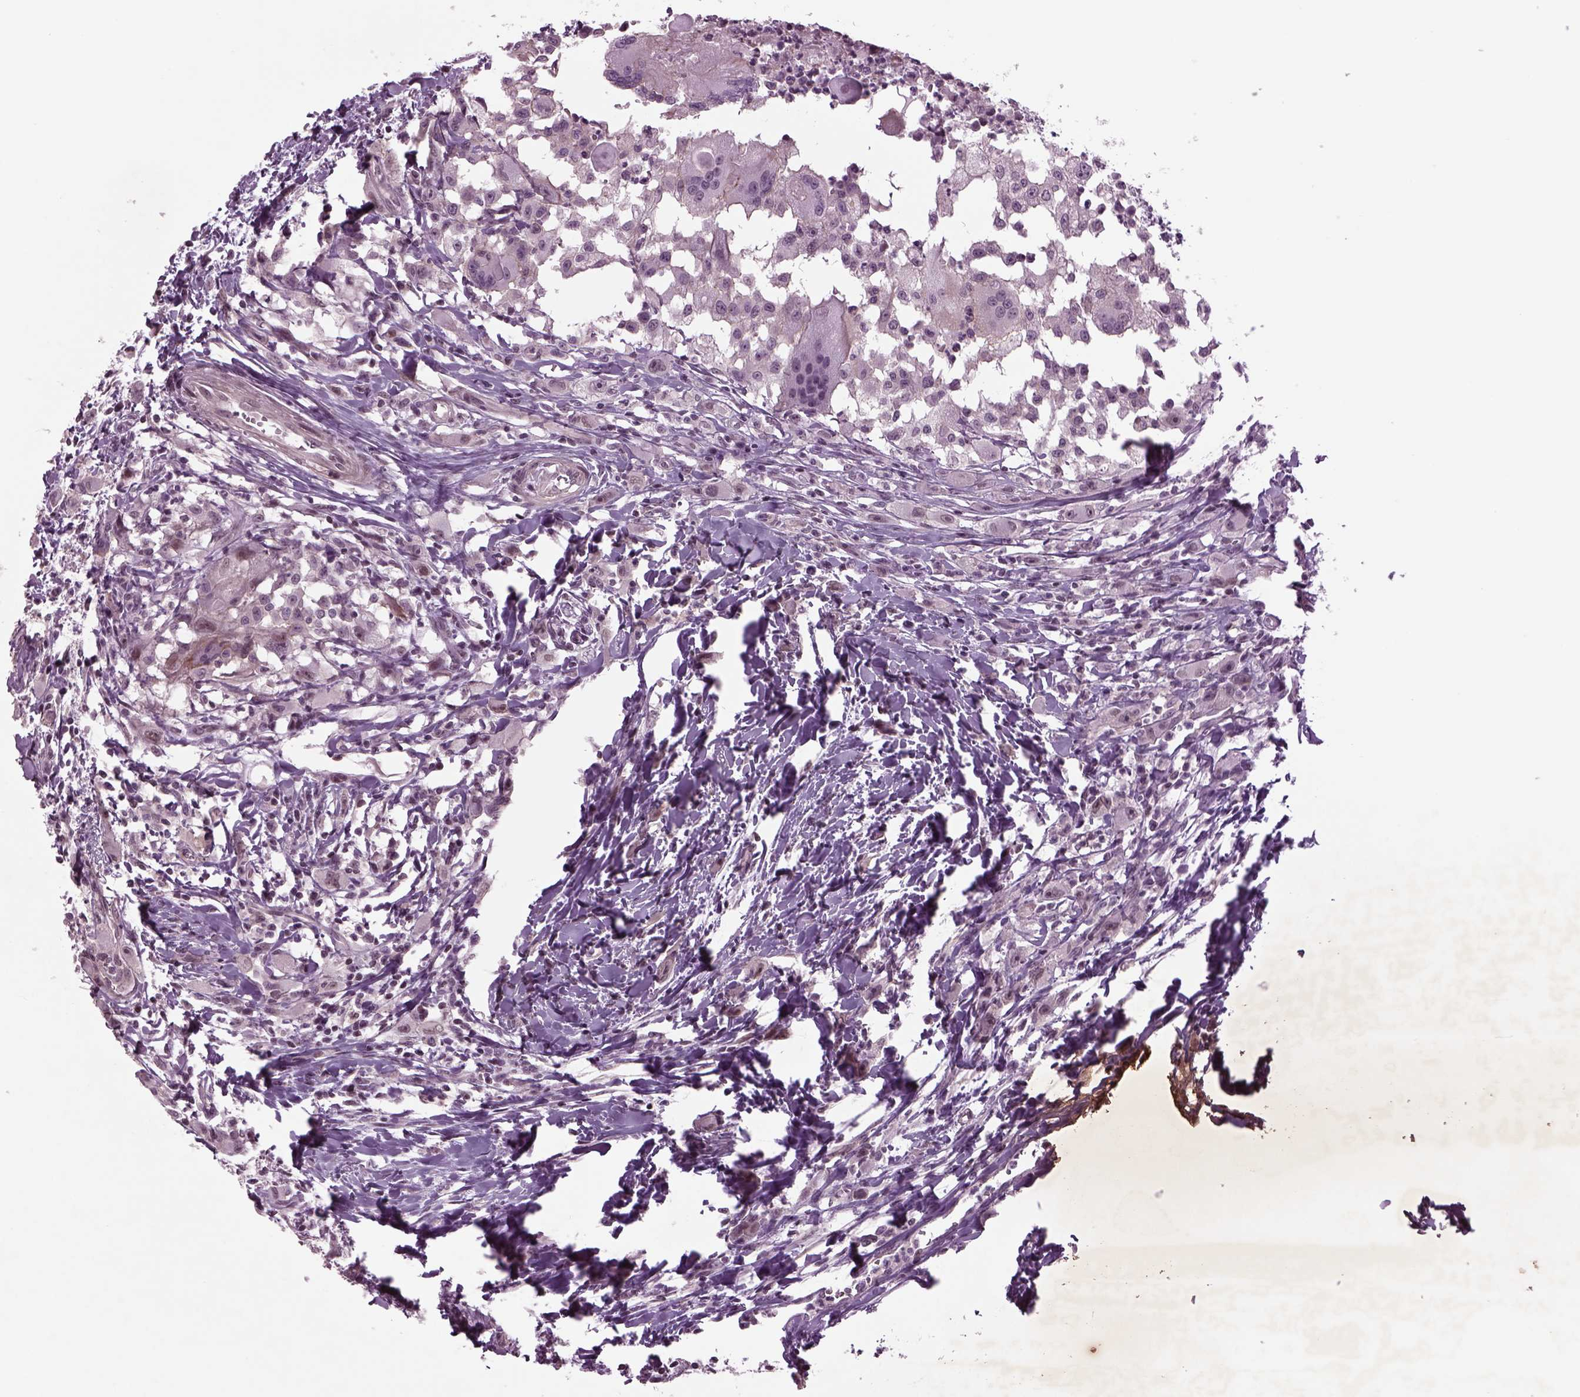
{"staining": {"intensity": "negative", "quantity": "none", "location": "none"}, "tissue": "head and neck cancer", "cell_type": "Tumor cells", "image_type": "cancer", "snomed": [{"axis": "morphology", "description": "Squamous cell carcinoma, NOS"}, {"axis": "morphology", "description": "Squamous cell carcinoma, metastatic, NOS"}, {"axis": "topography", "description": "Oral tissue"}, {"axis": "topography", "description": "Head-Neck"}], "caption": "The IHC micrograph has no significant staining in tumor cells of metastatic squamous cell carcinoma (head and neck) tissue.", "gene": "ODF3", "patient": {"sex": "female", "age": 85}}